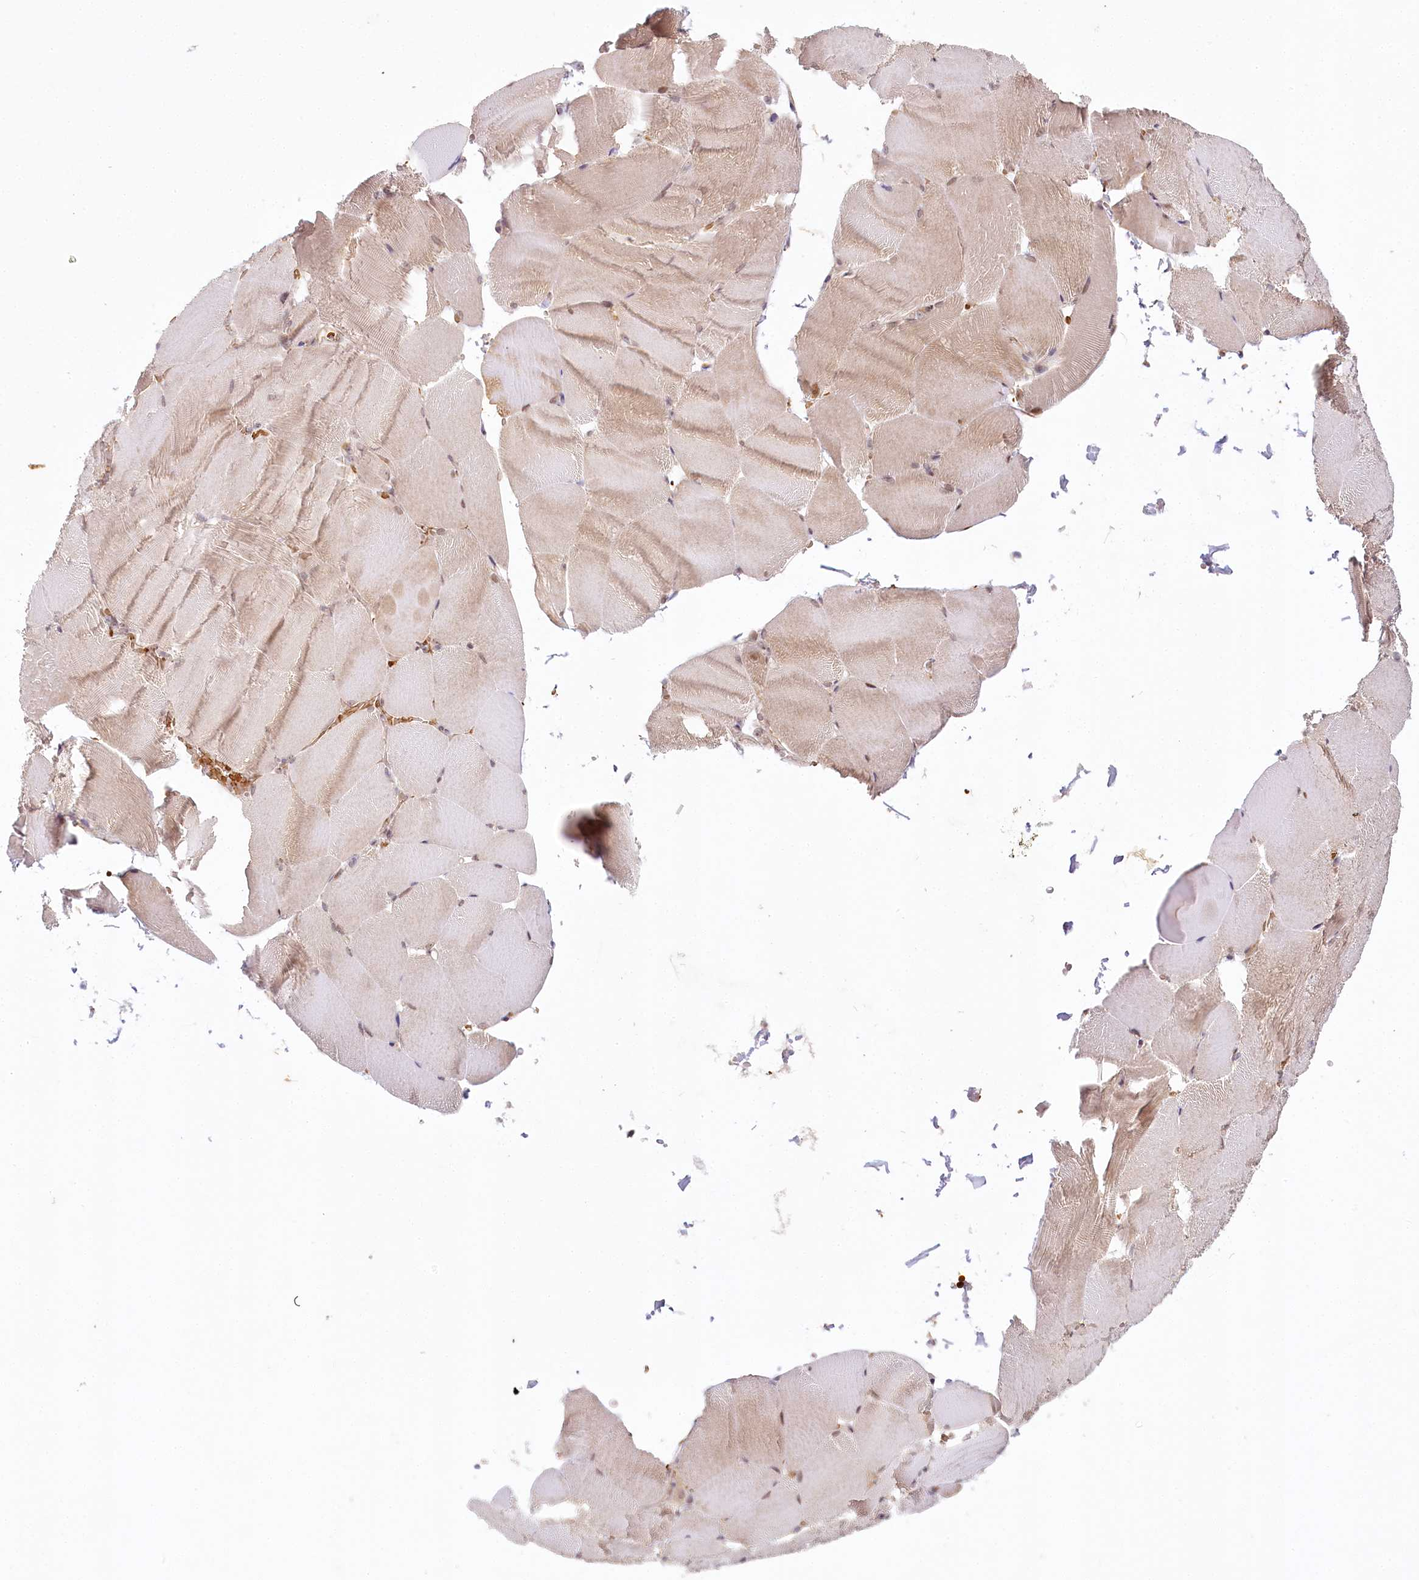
{"staining": {"intensity": "moderate", "quantity": "25%-75%", "location": "cytoplasmic/membranous,nuclear"}, "tissue": "skeletal muscle", "cell_type": "Myocytes", "image_type": "normal", "snomed": [{"axis": "morphology", "description": "Normal tissue, NOS"}, {"axis": "topography", "description": "Skeletal muscle"}, {"axis": "topography", "description": "Parathyroid gland"}], "caption": "Myocytes show moderate cytoplasmic/membranous,nuclear staining in approximately 25%-75% of cells in normal skeletal muscle.", "gene": "TUBGCP2", "patient": {"sex": "female", "age": 37}}